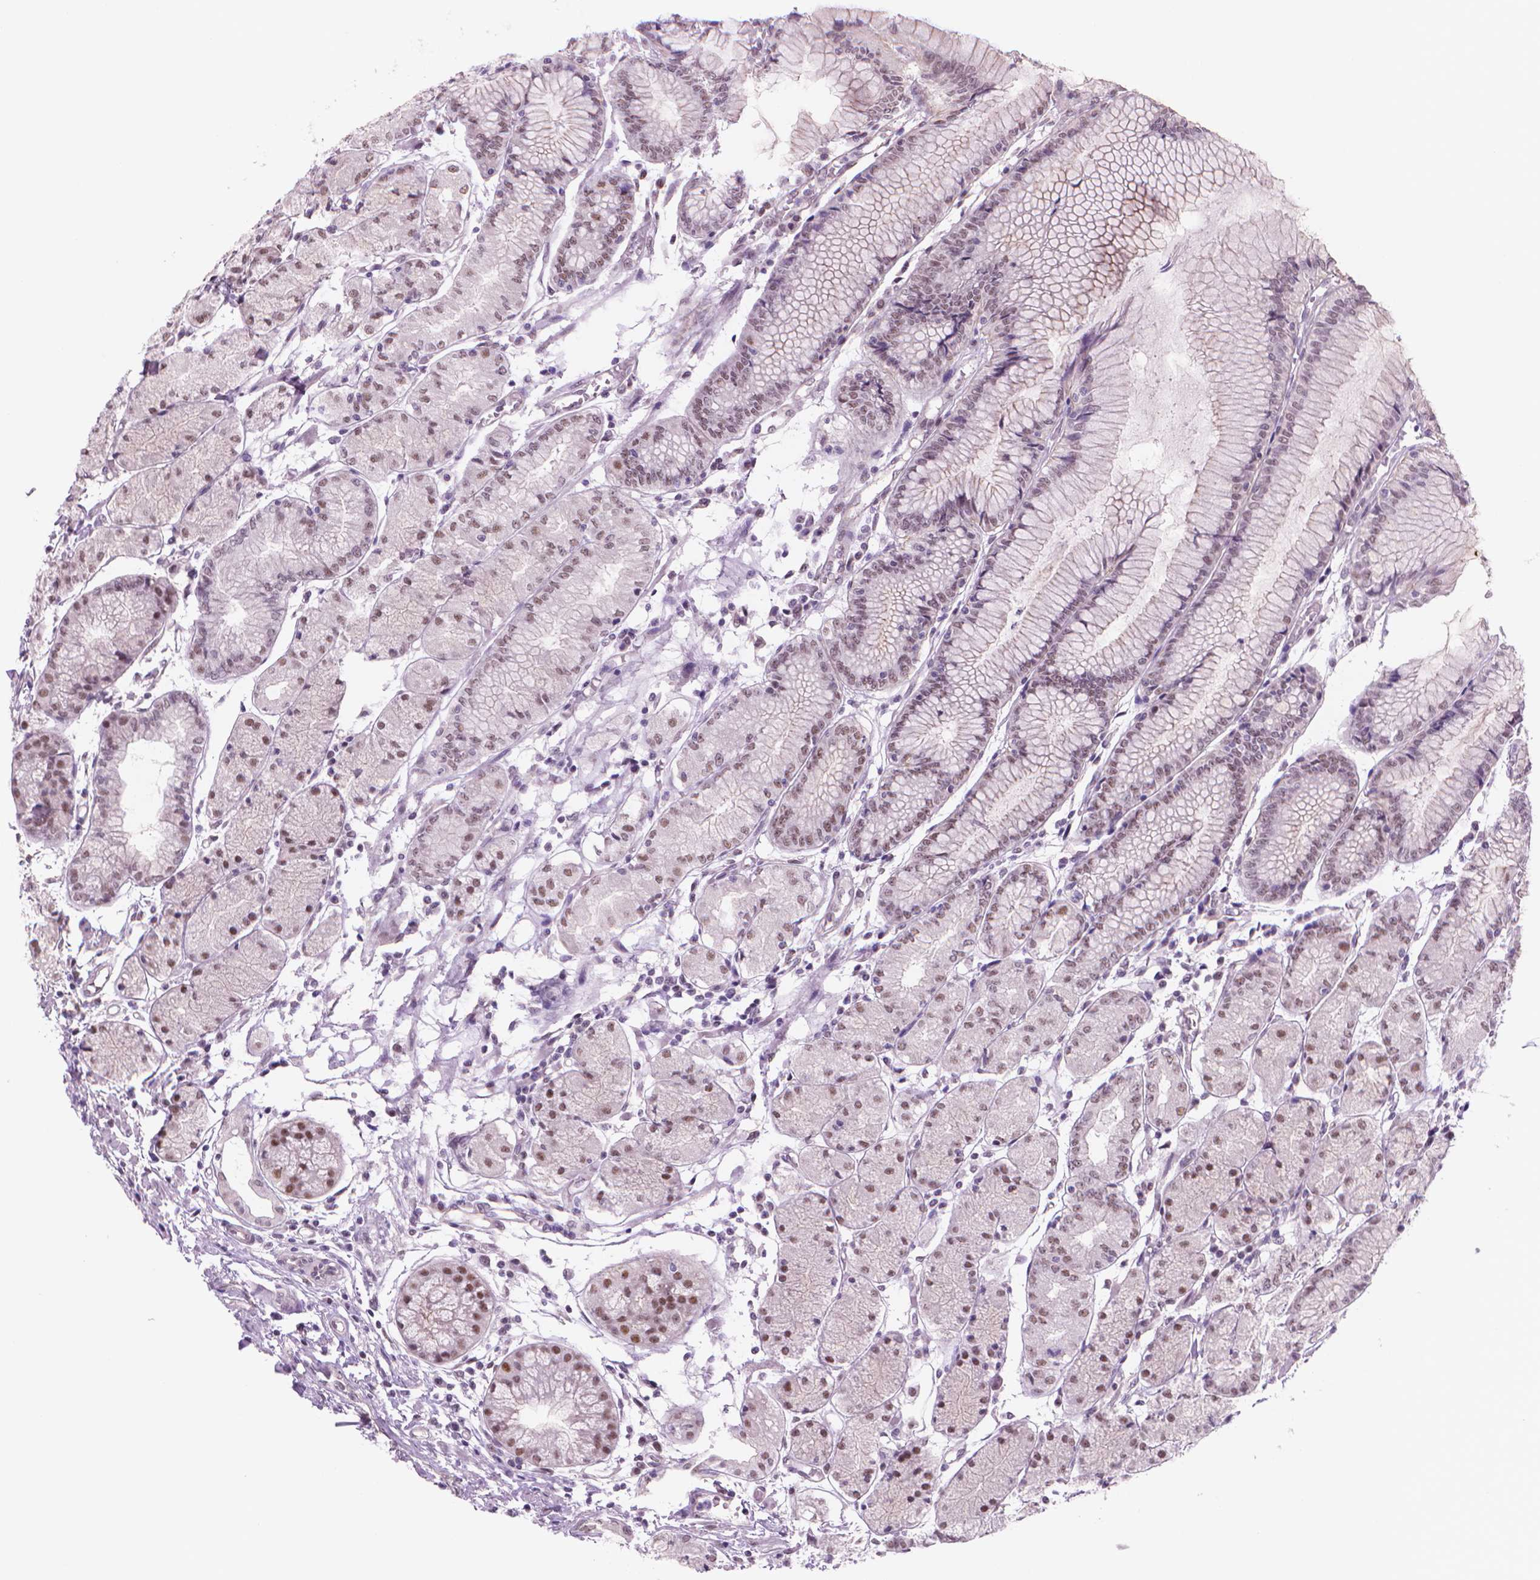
{"staining": {"intensity": "moderate", "quantity": "25%-75%", "location": "nuclear"}, "tissue": "stomach", "cell_type": "Glandular cells", "image_type": "normal", "snomed": [{"axis": "morphology", "description": "Normal tissue, NOS"}, {"axis": "topography", "description": "Stomach, upper"}], "caption": "Immunohistochemistry histopathology image of unremarkable stomach: stomach stained using immunohistochemistry reveals medium levels of moderate protein expression localized specifically in the nuclear of glandular cells, appearing as a nuclear brown color.", "gene": "POLR3D", "patient": {"sex": "male", "age": 69}}